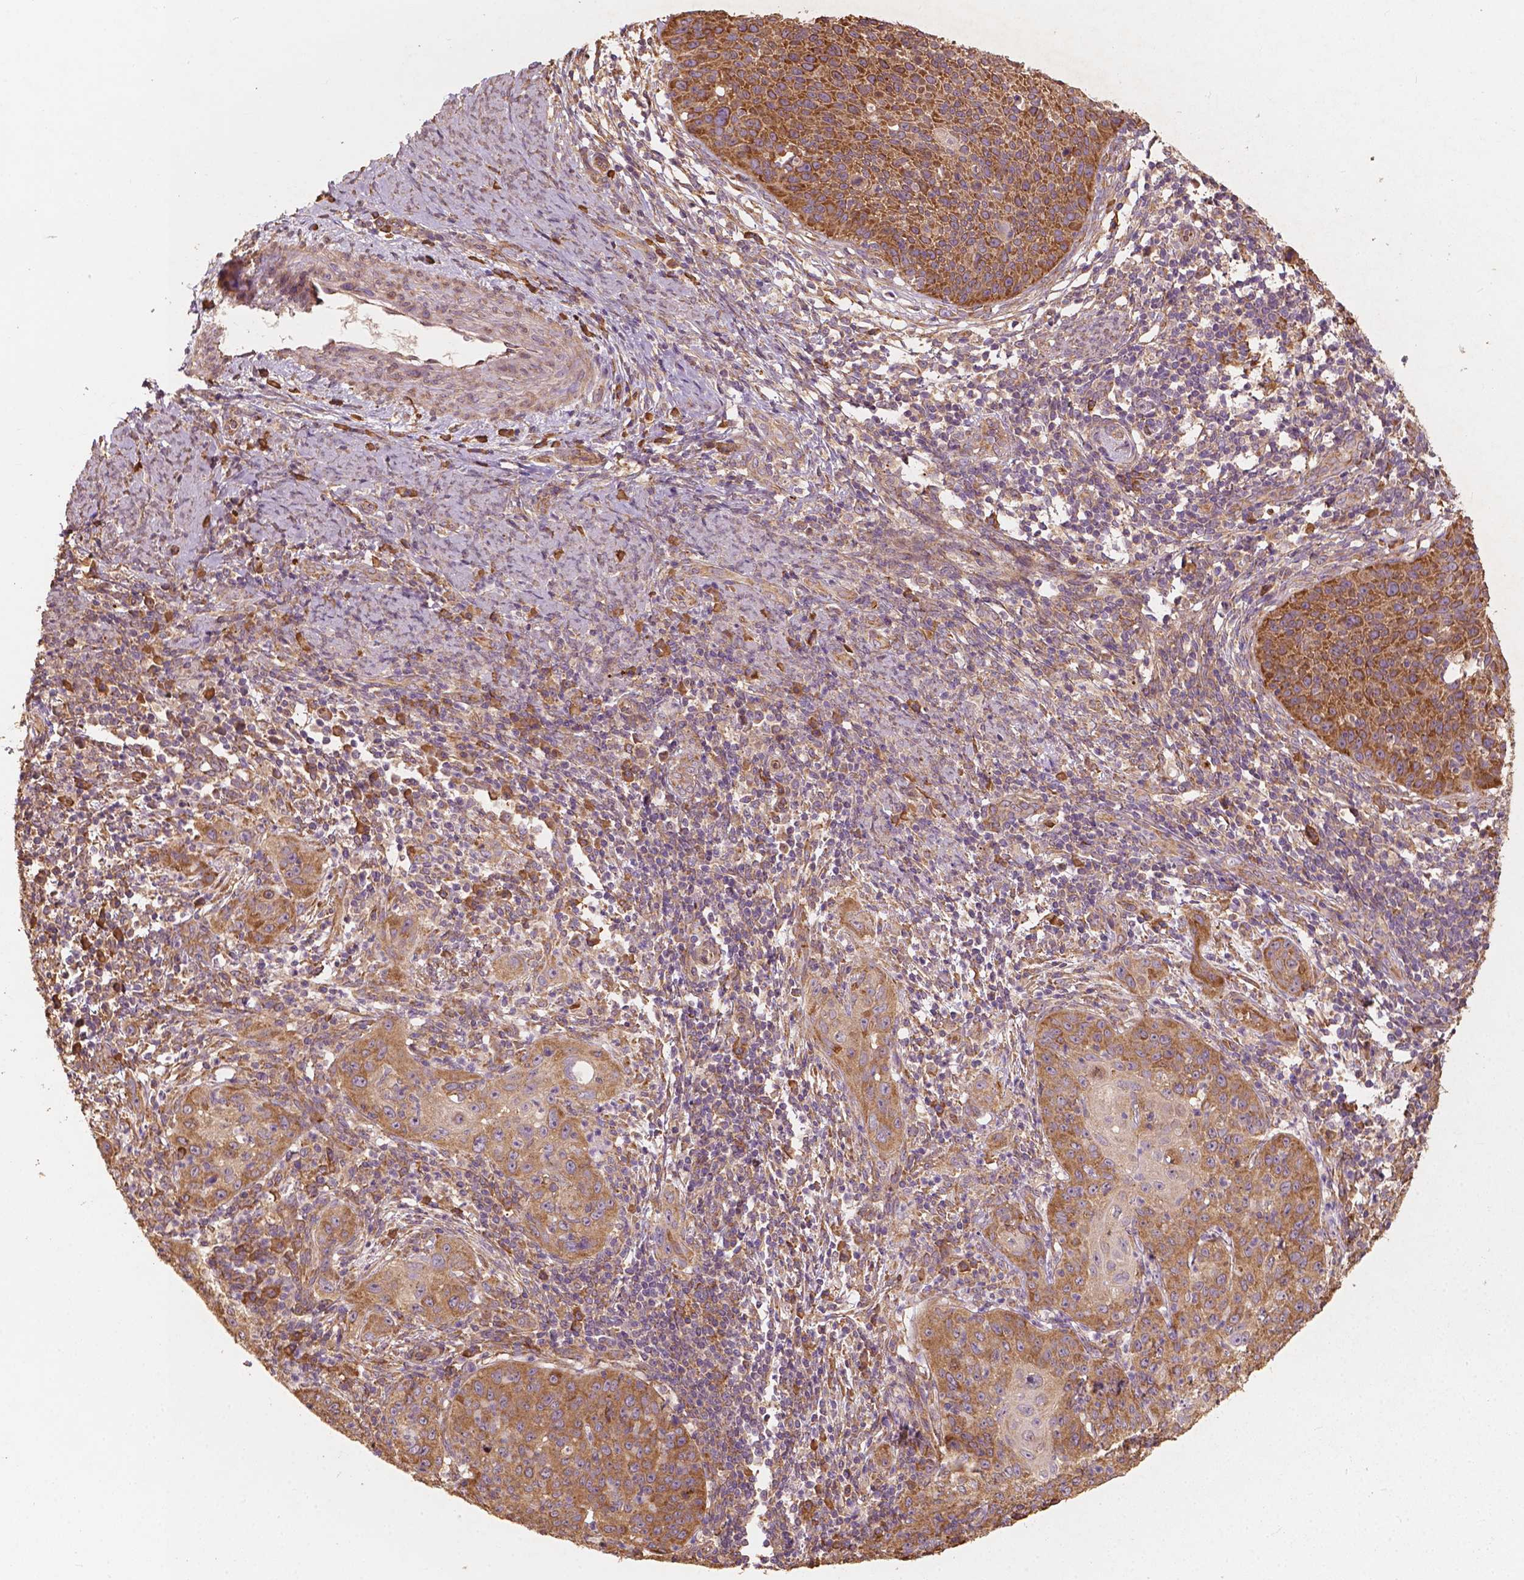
{"staining": {"intensity": "moderate", "quantity": ">75%", "location": "cytoplasmic/membranous"}, "tissue": "cervical cancer", "cell_type": "Tumor cells", "image_type": "cancer", "snomed": [{"axis": "morphology", "description": "Squamous cell carcinoma, NOS"}, {"axis": "topography", "description": "Cervix"}], "caption": "Brown immunohistochemical staining in cervical squamous cell carcinoma displays moderate cytoplasmic/membranous expression in approximately >75% of tumor cells. (Stains: DAB (3,3'-diaminobenzidine) in brown, nuclei in blue, Microscopy: brightfield microscopy at high magnification).", "gene": "G3BP1", "patient": {"sex": "female", "age": 30}}